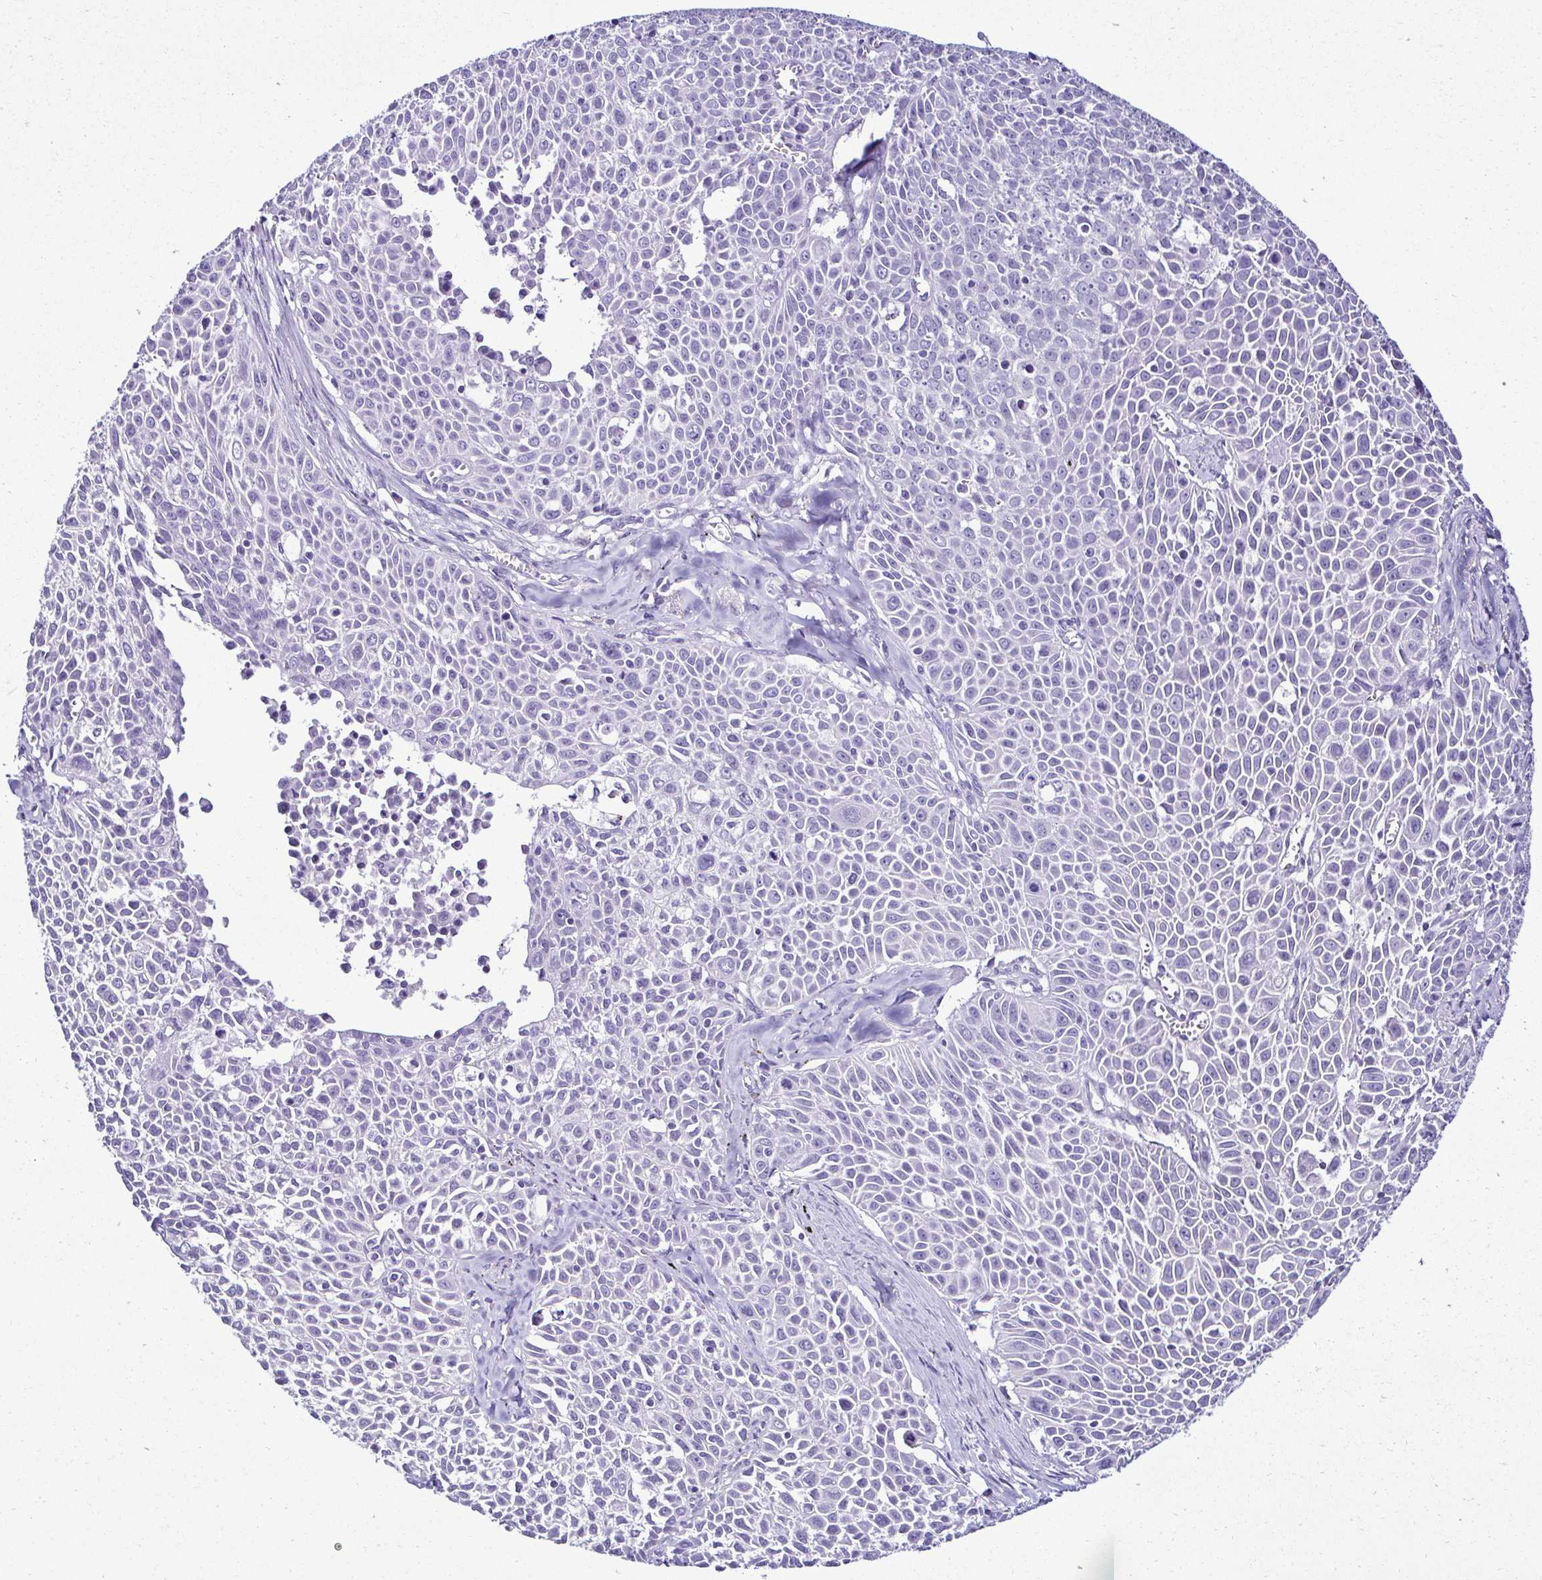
{"staining": {"intensity": "negative", "quantity": "none", "location": "none"}, "tissue": "lung cancer", "cell_type": "Tumor cells", "image_type": "cancer", "snomed": [{"axis": "morphology", "description": "Squamous cell carcinoma, NOS"}, {"axis": "morphology", "description": "Squamous cell carcinoma, metastatic, NOS"}, {"axis": "topography", "description": "Lymph node"}, {"axis": "topography", "description": "Lung"}], "caption": "An image of squamous cell carcinoma (lung) stained for a protein reveals no brown staining in tumor cells.", "gene": "SRL", "patient": {"sex": "female", "age": 62}}